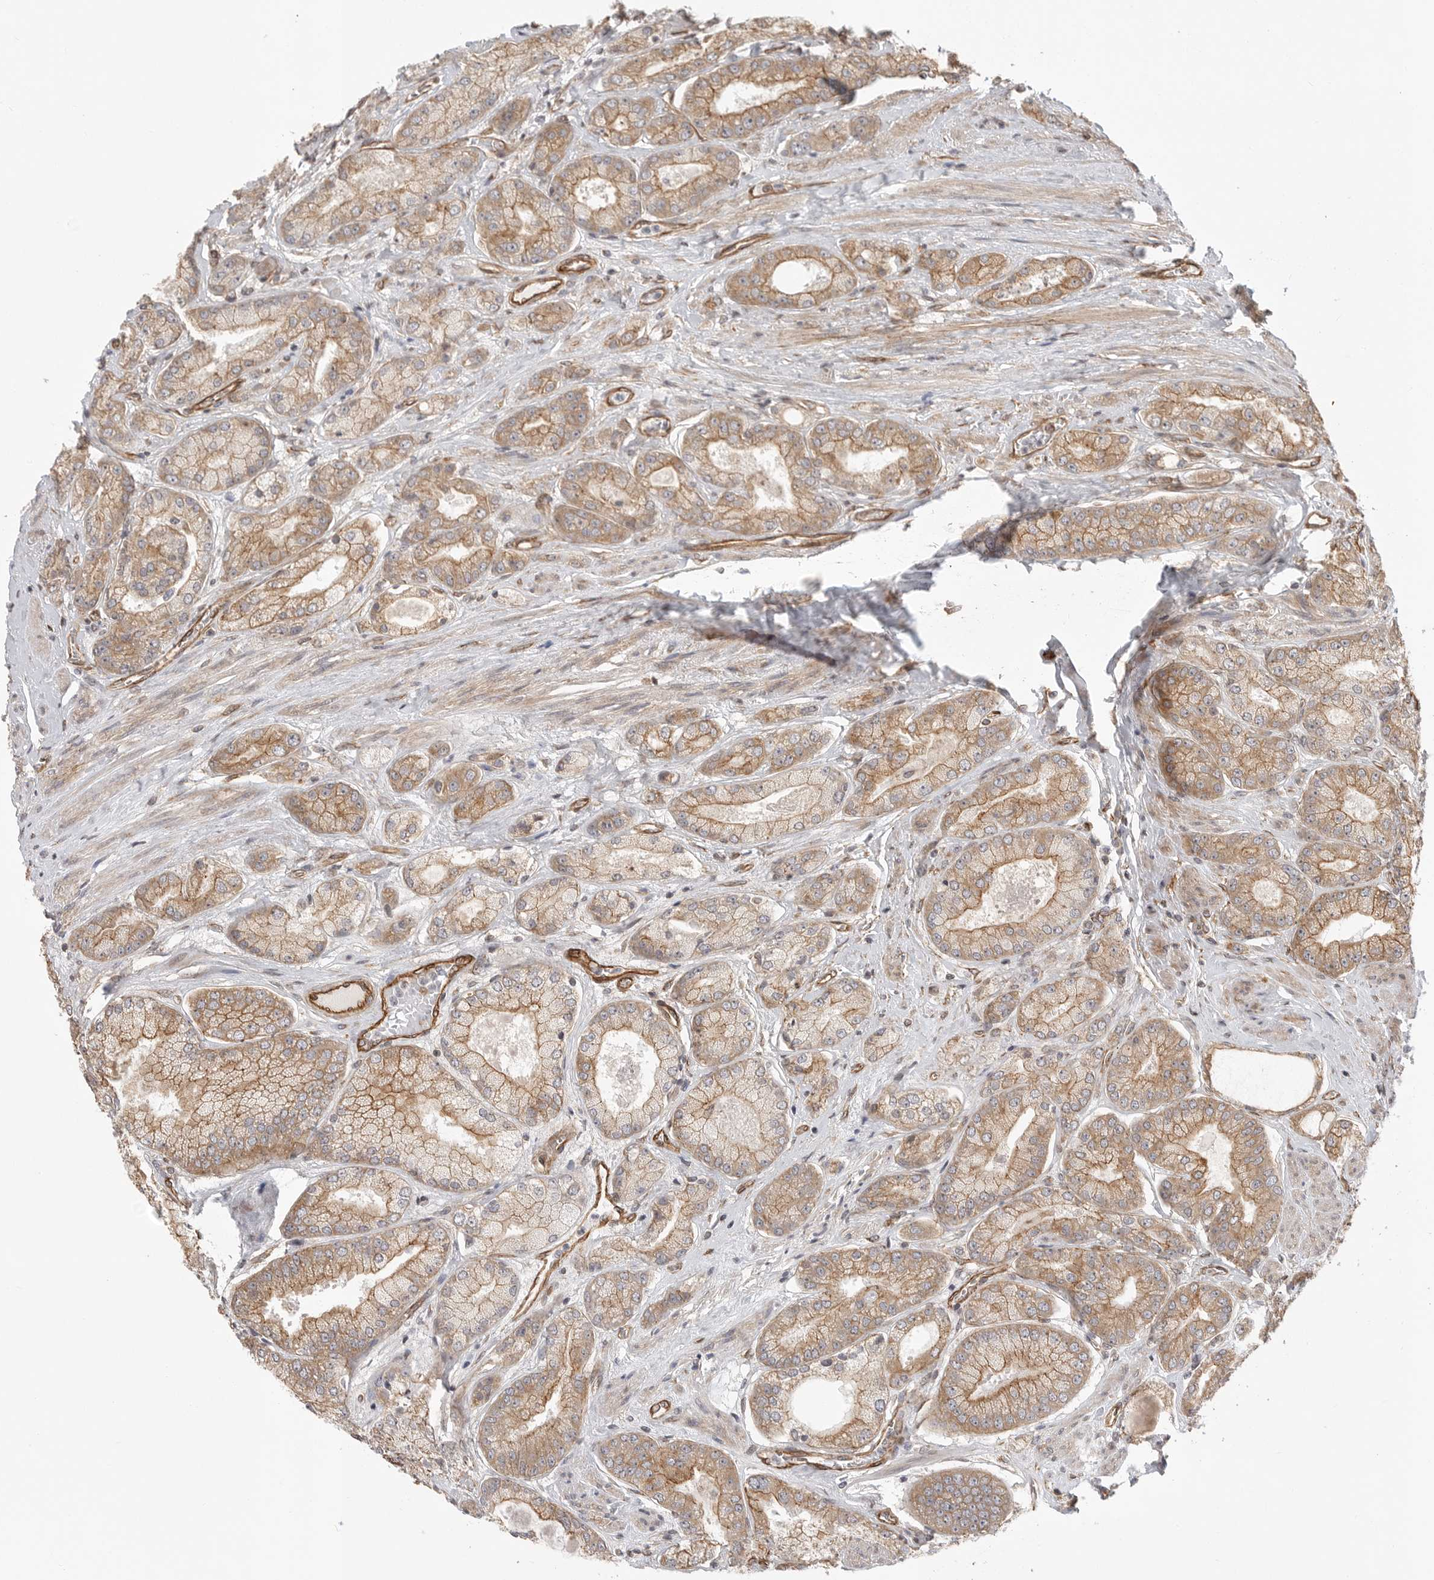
{"staining": {"intensity": "moderate", "quantity": ">75%", "location": "cytoplasmic/membranous"}, "tissue": "prostate cancer", "cell_type": "Tumor cells", "image_type": "cancer", "snomed": [{"axis": "morphology", "description": "Adenocarcinoma, High grade"}, {"axis": "topography", "description": "Prostate"}], "caption": "DAB immunohistochemical staining of human prostate cancer (adenocarcinoma (high-grade)) reveals moderate cytoplasmic/membranous protein positivity in approximately >75% of tumor cells.", "gene": "ATOH7", "patient": {"sex": "male", "age": 58}}